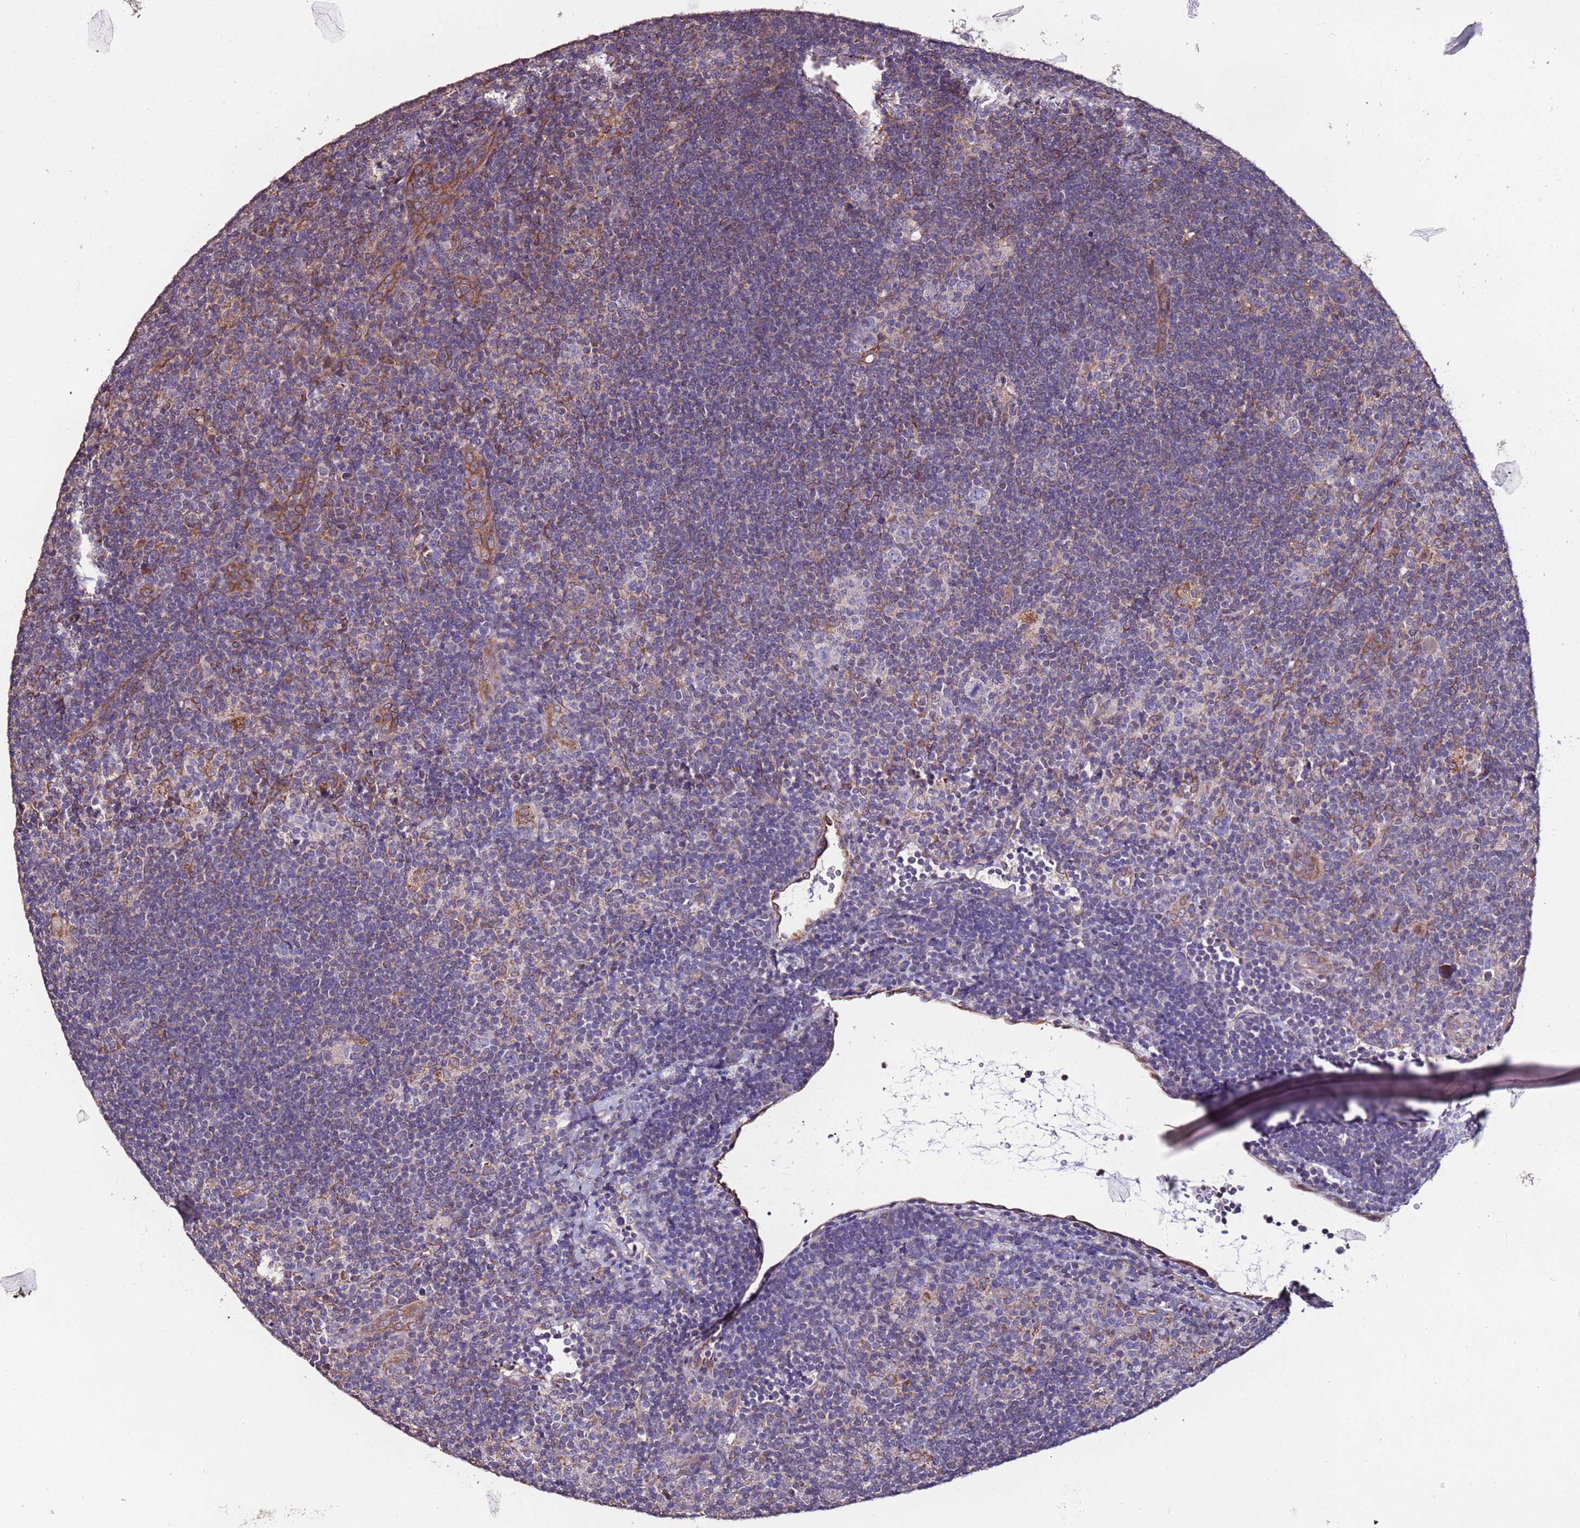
{"staining": {"intensity": "negative", "quantity": "none", "location": "none"}, "tissue": "lymphoma", "cell_type": "Tumor cells", "image_type": "cancer", "snomed": [{"axis": "morphology", "description": "Hodgkin's disease, NOS"}, {"axis": "topography", "description": "Lymph node"}], "caption": "This is an IHC image of lymphoma. There is no staining in tumor cells.", "gene": "SLC41A3", "patient": {"sex": "female", "age": 57}}